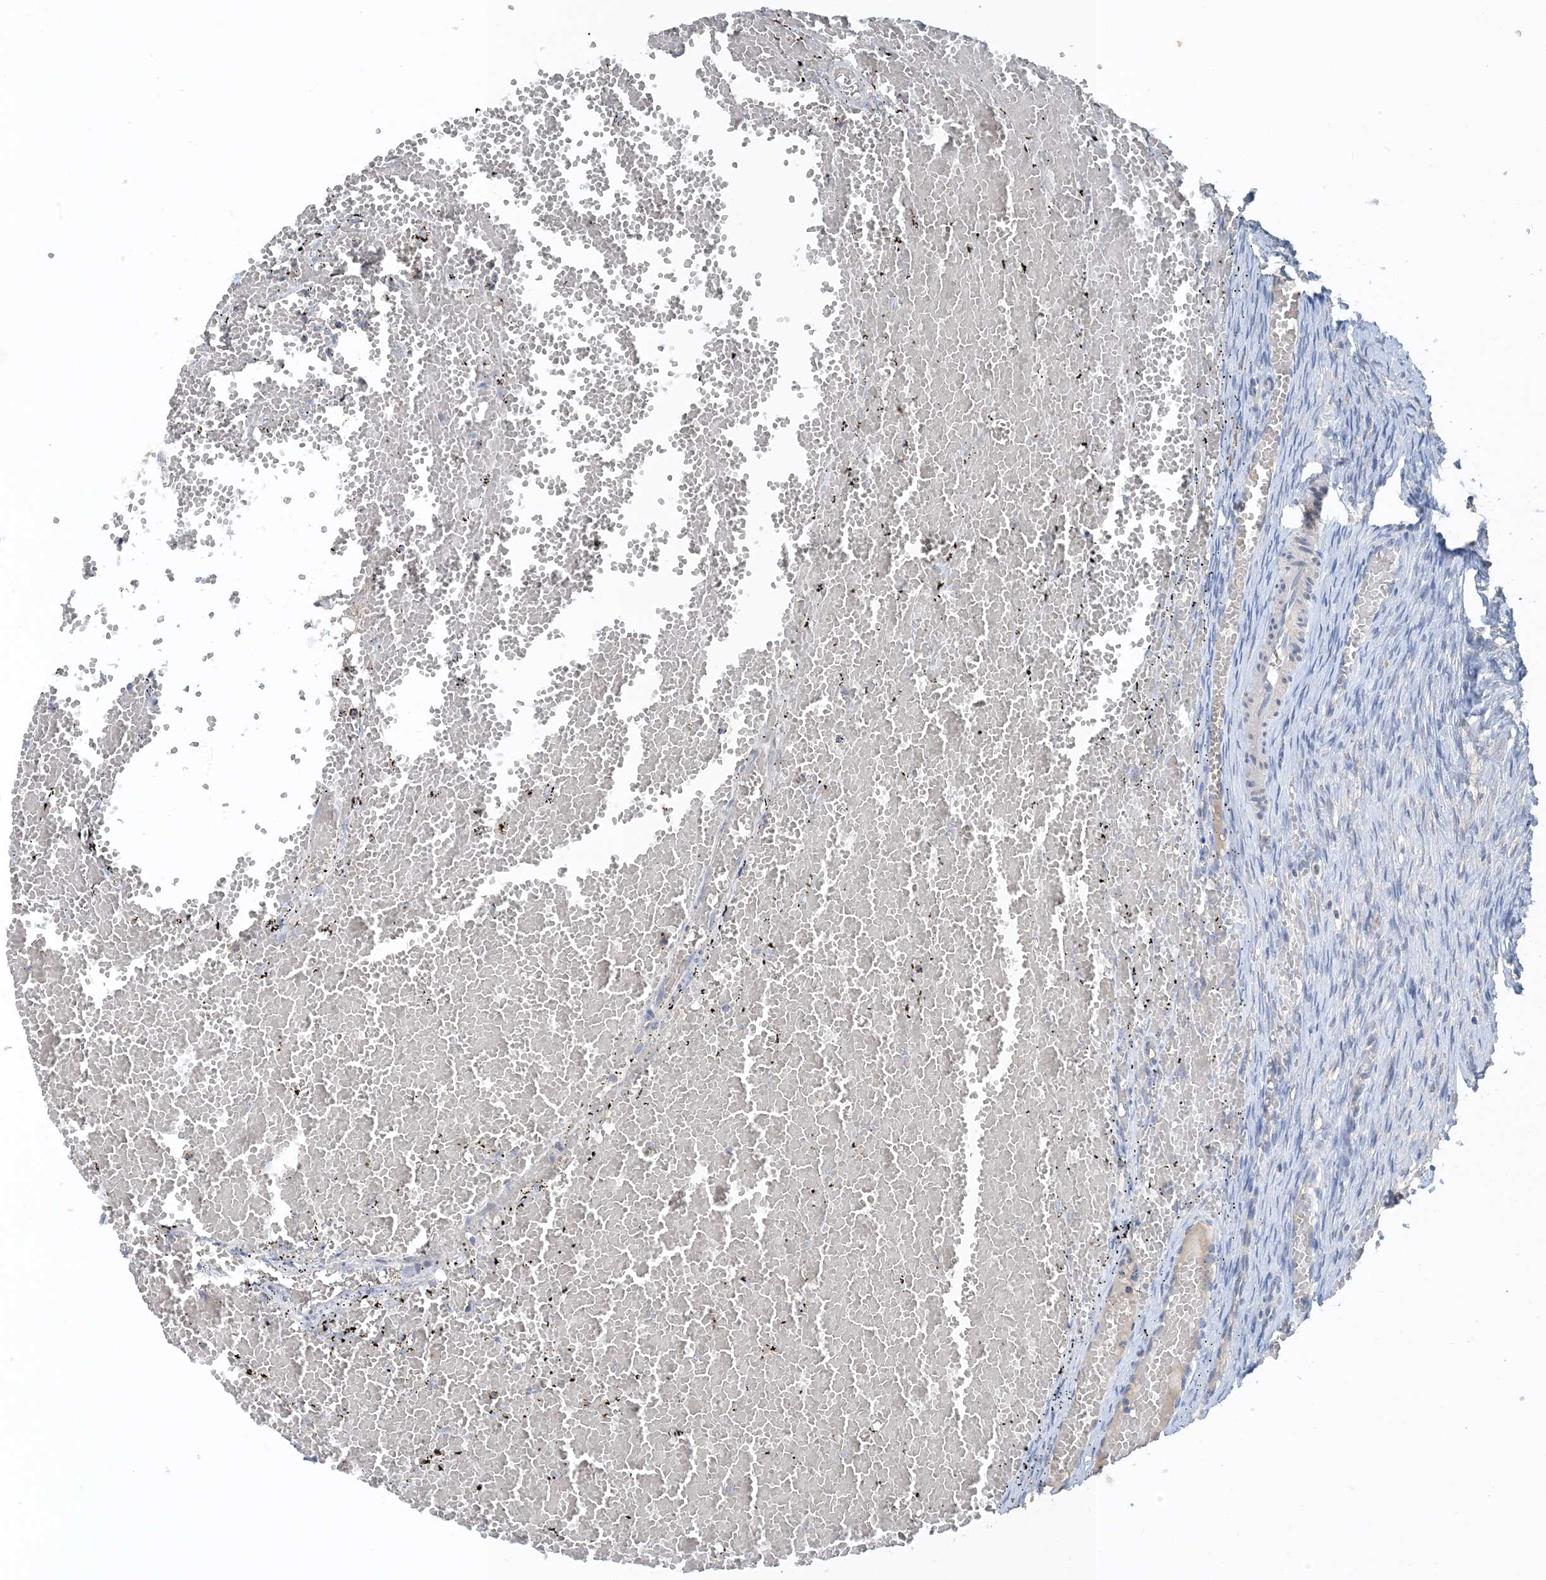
{"staining": {"intensity": "moderate", "quantity": ">75%", "location": "cytoplasmic/membranous"}, "tissue": "ovary", "cell_type": "Follicle cells", "image_type": "normal", "snomed": [{"axis": "morphology", "description": "Adenocarcinoma, NOS"}, {"axis": "topography", "description": "Endometrium"}], "caption": "Benign ovary exhibits moderate cytoplasmic/membranous expression in approximately >75% of follicle cells.", "gene": "CTRL", "patient": {"sex": "female", "age": 32}}